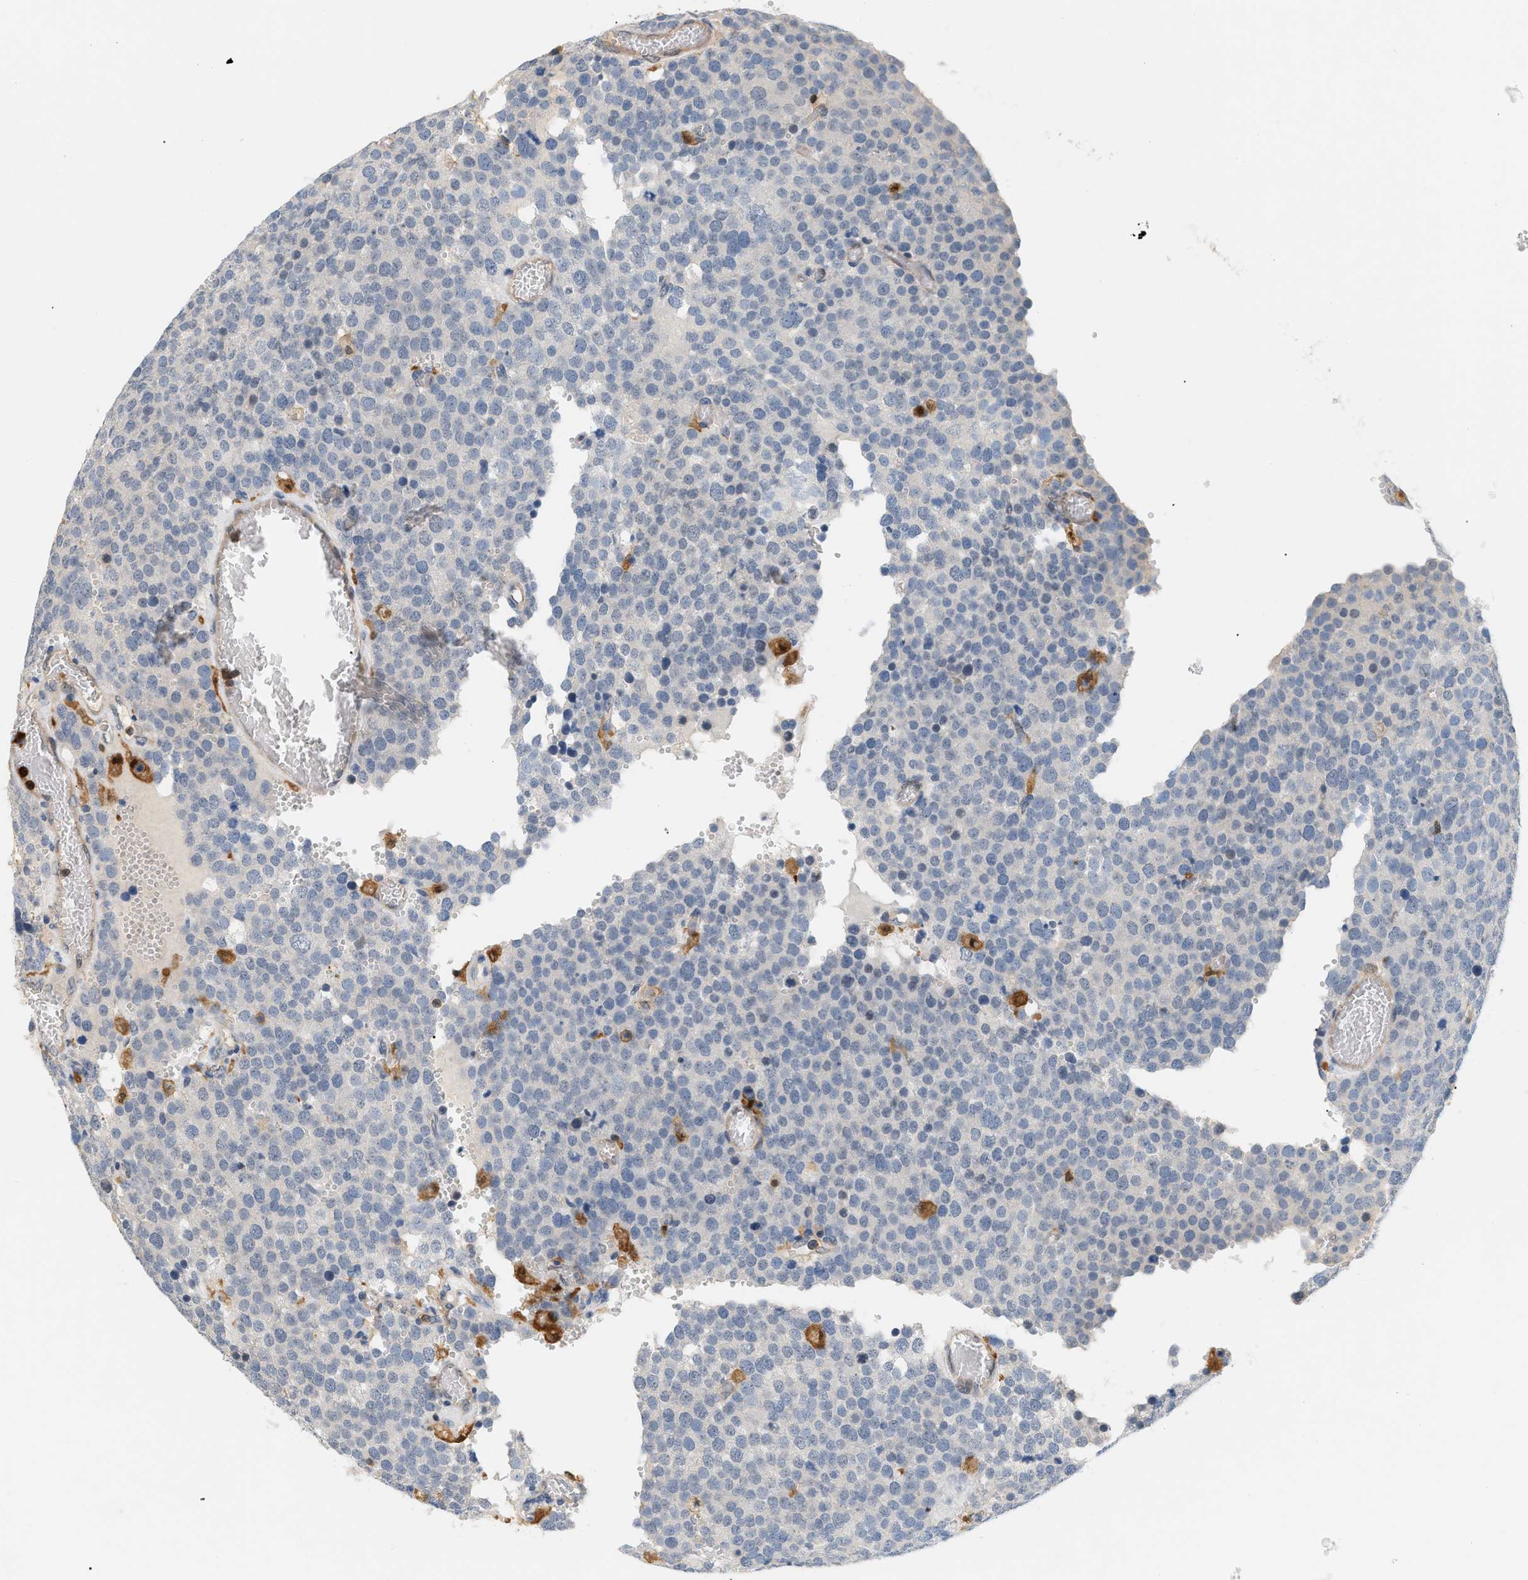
{"staining": {"intensity": "negative", "quantity": "none", "location": "none"}, "tissue": "testis cancer", "cell_type": "Tumor cells", "image_type": "cancer", "snomed": [{"axis": "morphology", "description": "Normal tissue, NOS"}, {"axis": "morphology", "description": "Seminoma, NOS"}, {"axis": "topography", "description": "Testis"}], "caption": "IHC photomicrograph of human testis cancer stained for a protein (brown), which reveals no expression in tumor cells. (Stains: DAB IHC with hematoxylin counter stain, Microscopy: brightfield microscopy at high magnification).", "gene": "PYCARD", "patient": {"sex": "male", "age": 71}}